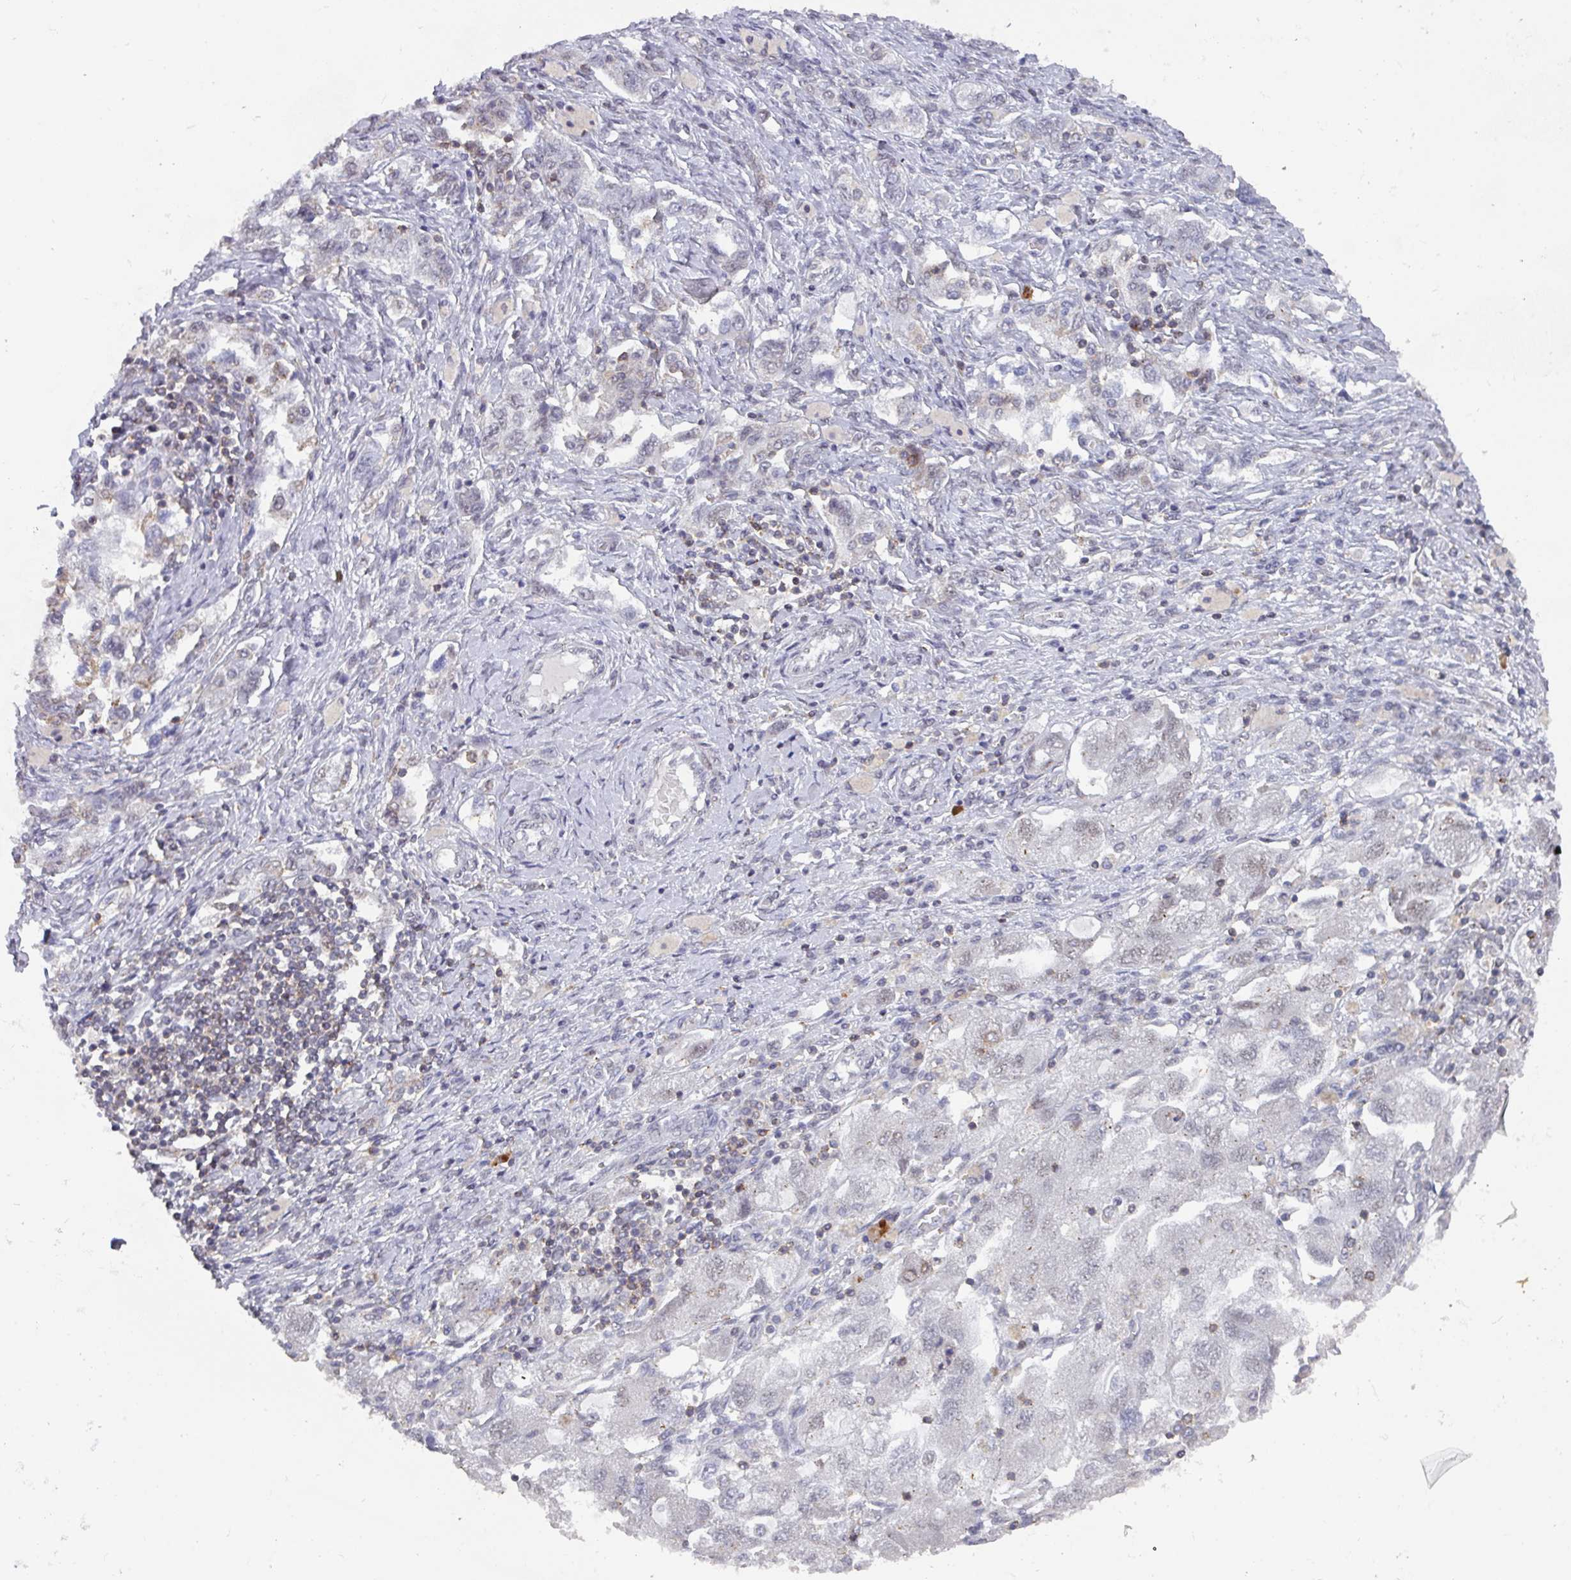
{"staining": {"intensity": "negative", "quantity": "none", "location": "none"}, "tissue": "ovarian cancer", "cell_type": "Tumor cells", "image_type": "cancer", "snomed": [{"axis": "morphology", "description": "Carcinoma, NOS"}, {"axis": "morphology", "description": "Cystadenocarcinoma, serous, NOS"}, {"axis": "topography", "description": "Ovary"}], "caption": "This photomicrograph is of serous cystadenocarcinoma (ovarian) stained with immunohistochemistry (IHC) to label a protein in brown with the nuclei are counter-stained blue. There is no positivity in tumor cells.", "gene": "RASAL3", "patient": {"sex": "female", "age": 69}}